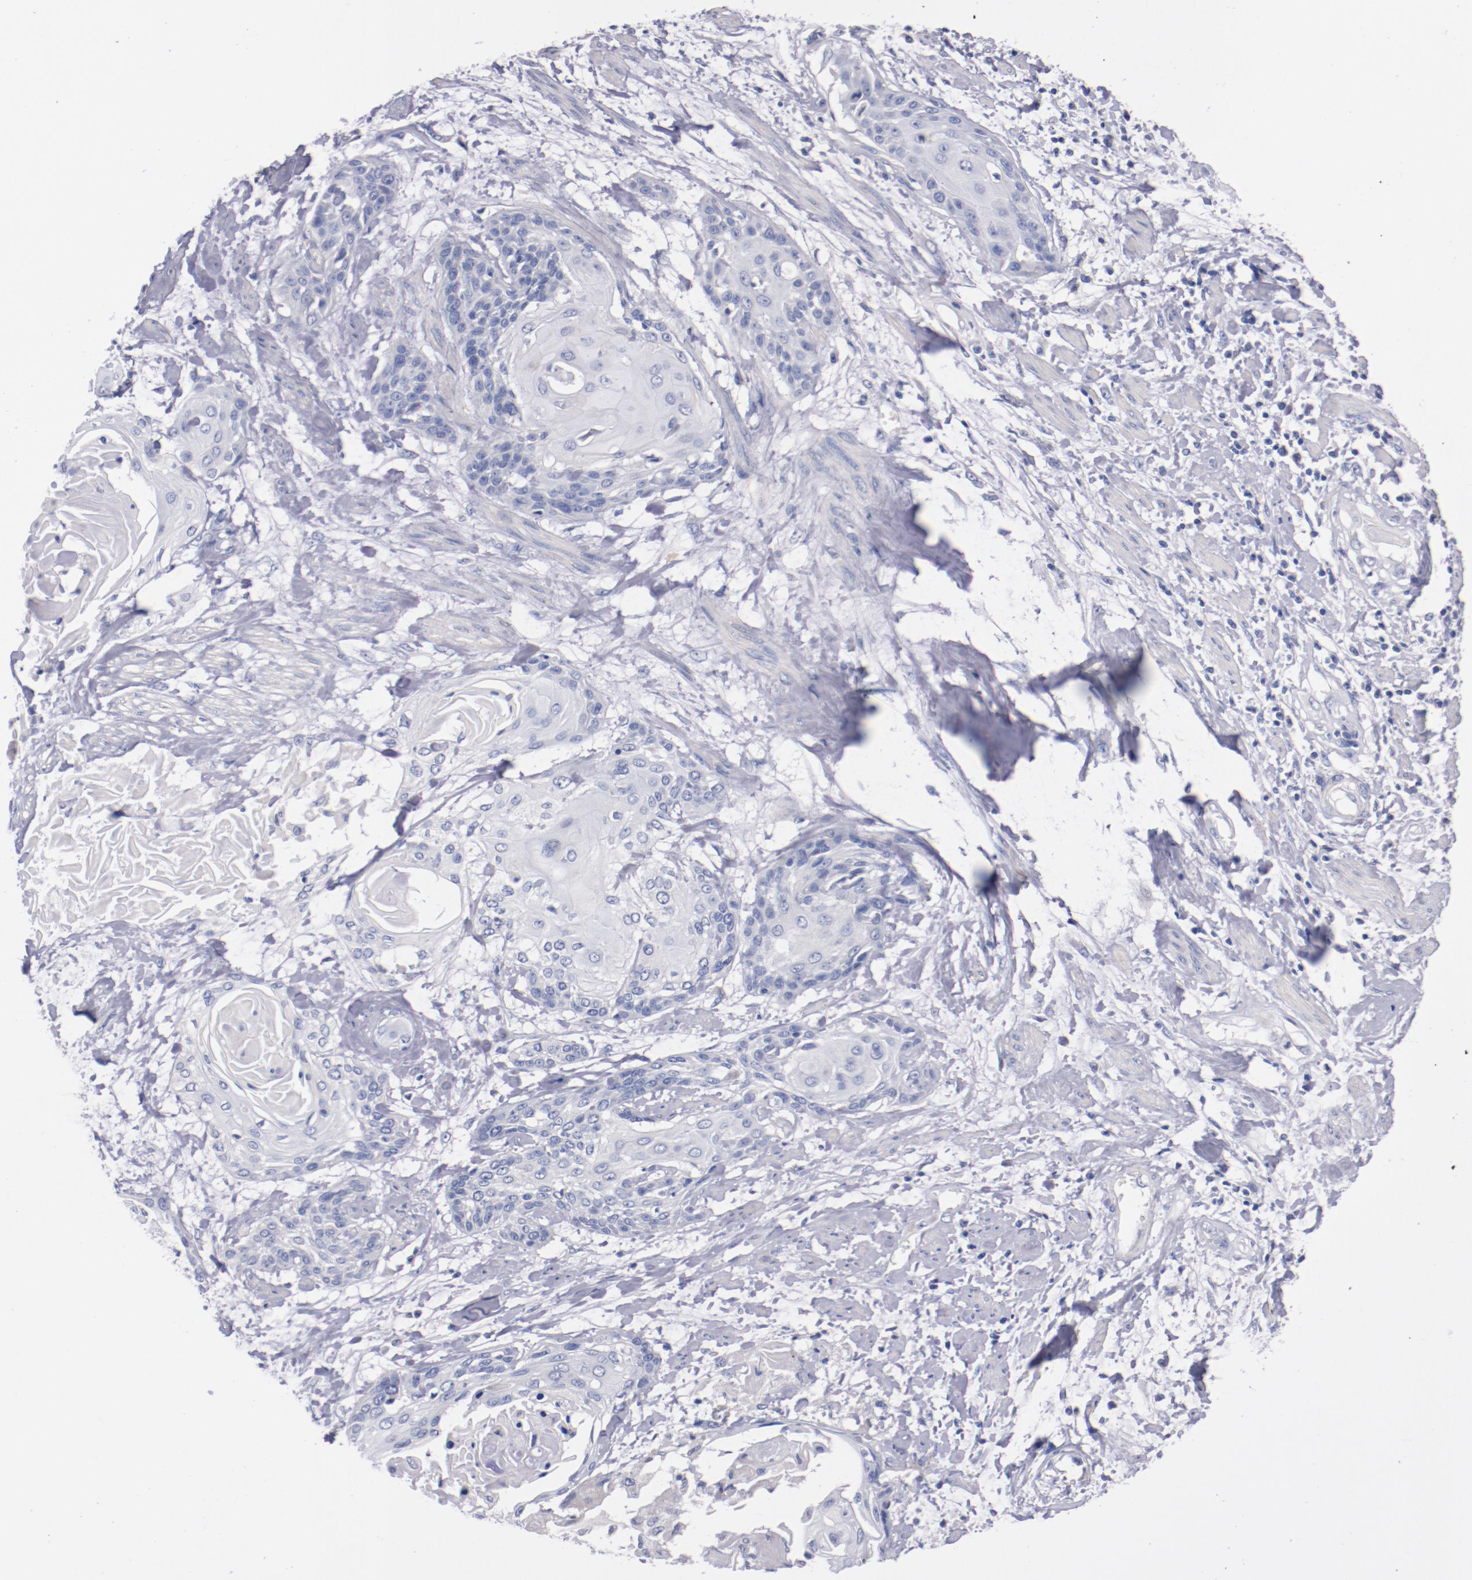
{"staining": {"intensity": "negative", "quantity": "none", "location": "none"}, "tissue": "cervical cancer", "cell_type": "Tumor cells", "image_type": "cancer", "snomed": [{"axis": "morphology", "description": "Squamous cell carcinoma, NOS"}, {"axis": "topography", "description": "Cervix"}], "caption": "There is no significant positivity in tumor cells of cervical squamous cell carcinoma. Nuclei are stained in blue.", "gene": "CNTNAP2", "patient": {"sex": "female", "age": 57}}